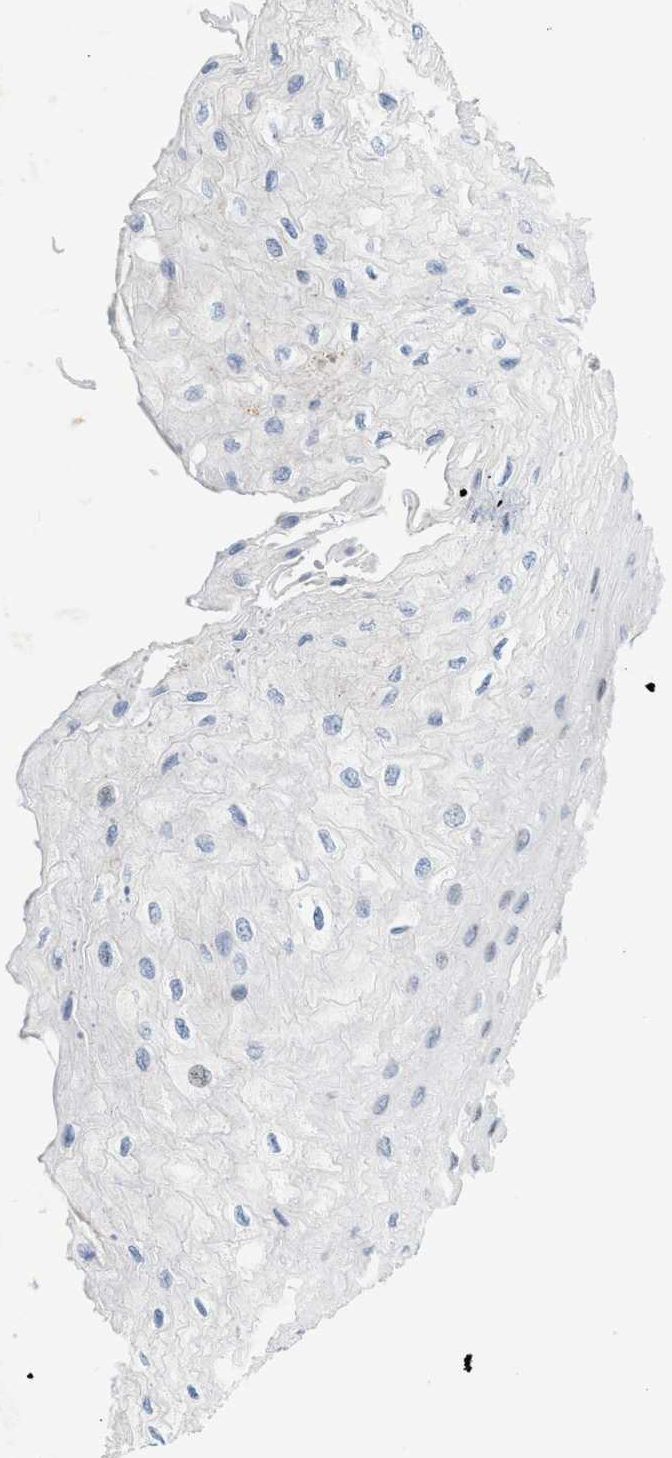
{"staining": {"intensity": "strong", "quantity": ">75%", "location": "nuclear"}, "tissue": "esophagus", "cell_type": "Squamous epithelial cells", "image_type": "normal", "snomed": [{"axis": "morphology", "description": "Normal tissue, NOS"}, {"axis": "topography", "description": "Esophagus"}], "caption": "About >75% of squamous epithelial cells in normal human esophagus display strong nuclear protein staining as visualized by brown immunohistochemical staining.", "gene": "MED1", "patient": {"sex": "female", "age": 72}}